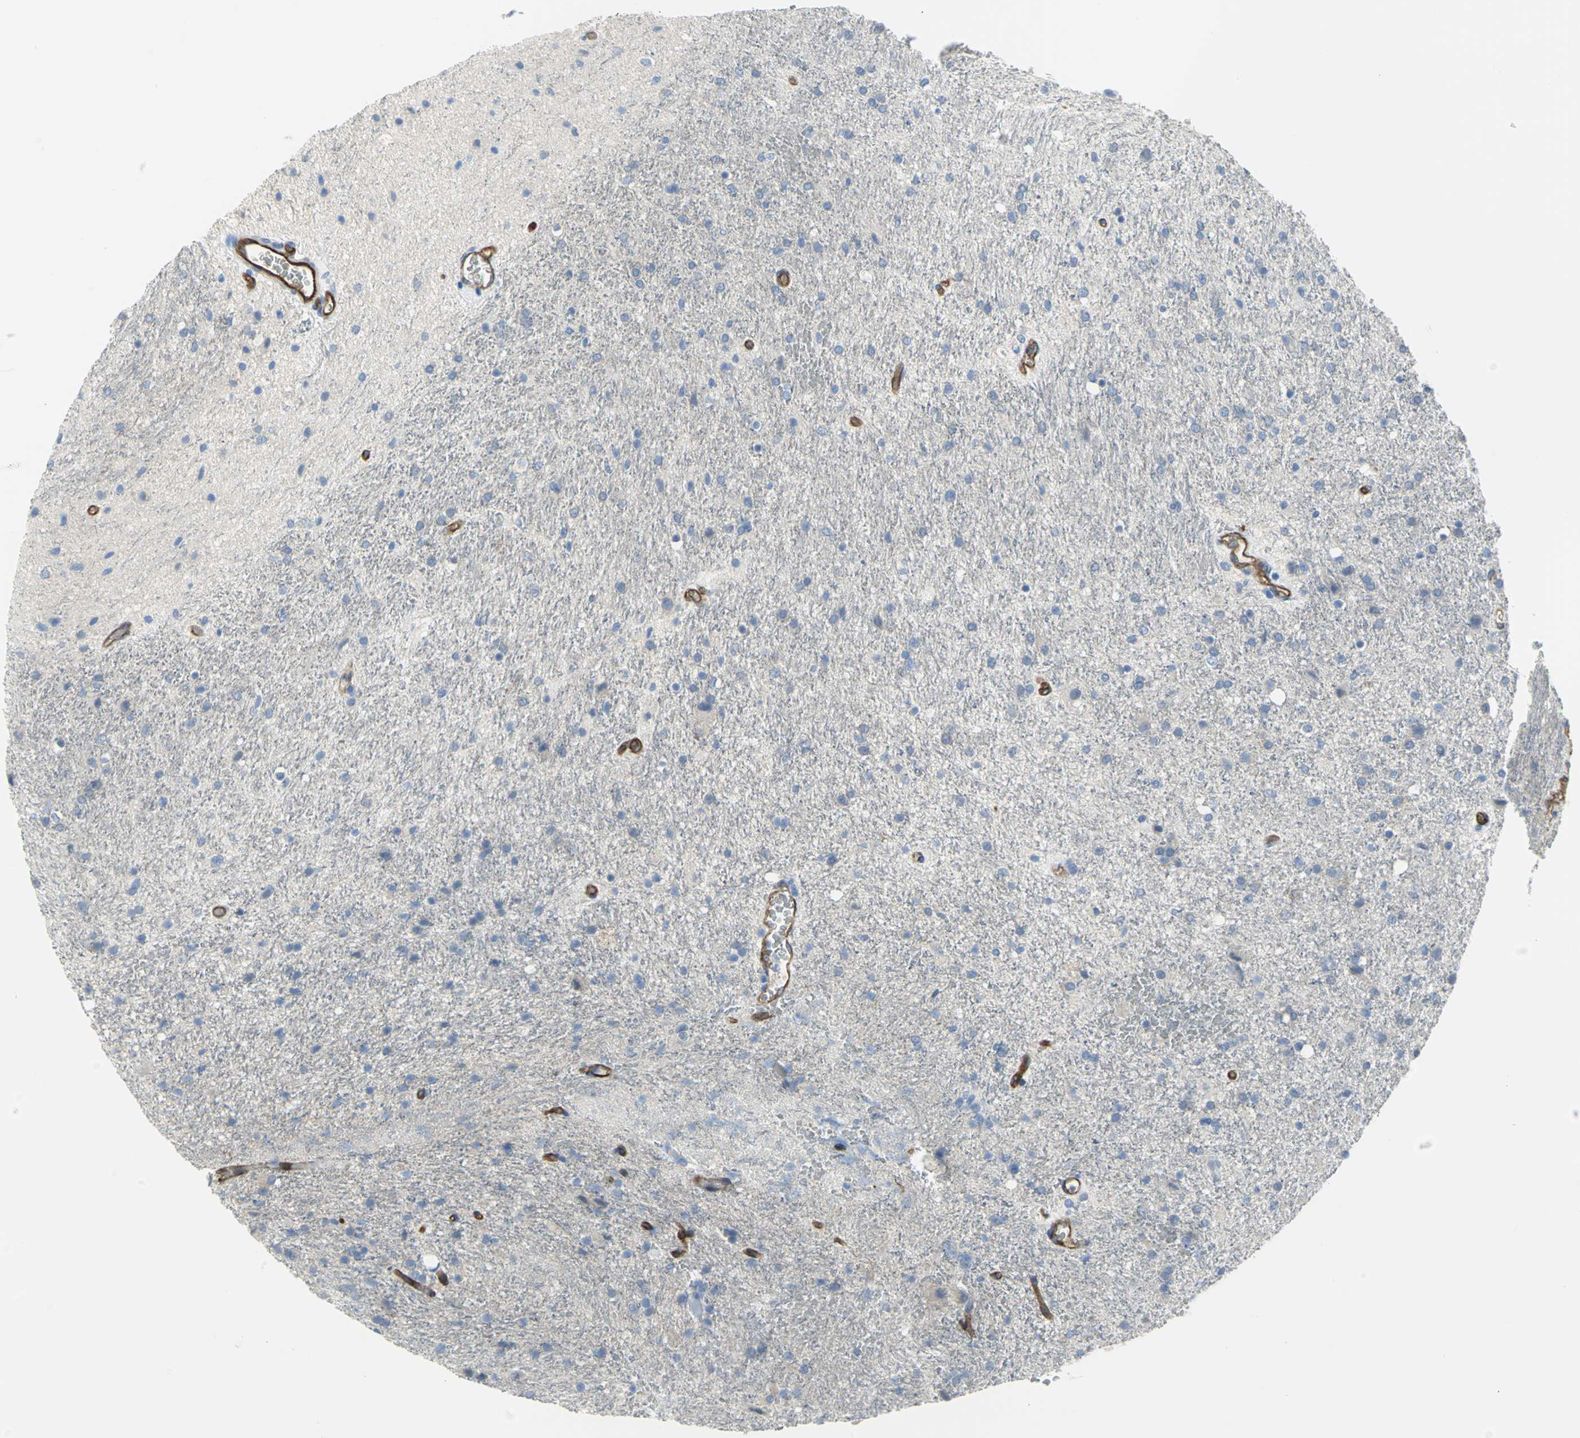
{"staining": {"intensity": "weak", "quantity": "<25%", "location": "cytoplasmic/membranous"}, "tissue": "glioma", "cell_type": "Tumor cells", "image_type": "cancer", "snomed": [{"axis": "morphology", "description": "Normal tissue, NOS"}, {"axis": "morphology", "description": "Glioma, malignant, High grade"}, {"axis": "topography", "description": "Cerebral cortex"}], "caption": "Immunohistochemistry (IHC) histopathology image of neoplastic tissue: malignant high-grade glioma stained with DAB shows no significant protein staining in tumor cells. Brightfield microscopy of IHC stained with DAB (3,3'-diaminobenzidine) (brown) and hematoxylin (blue), captured at high magnification.", "gene": "FLNB", "patient": {"sex": "male", "age": 56}}